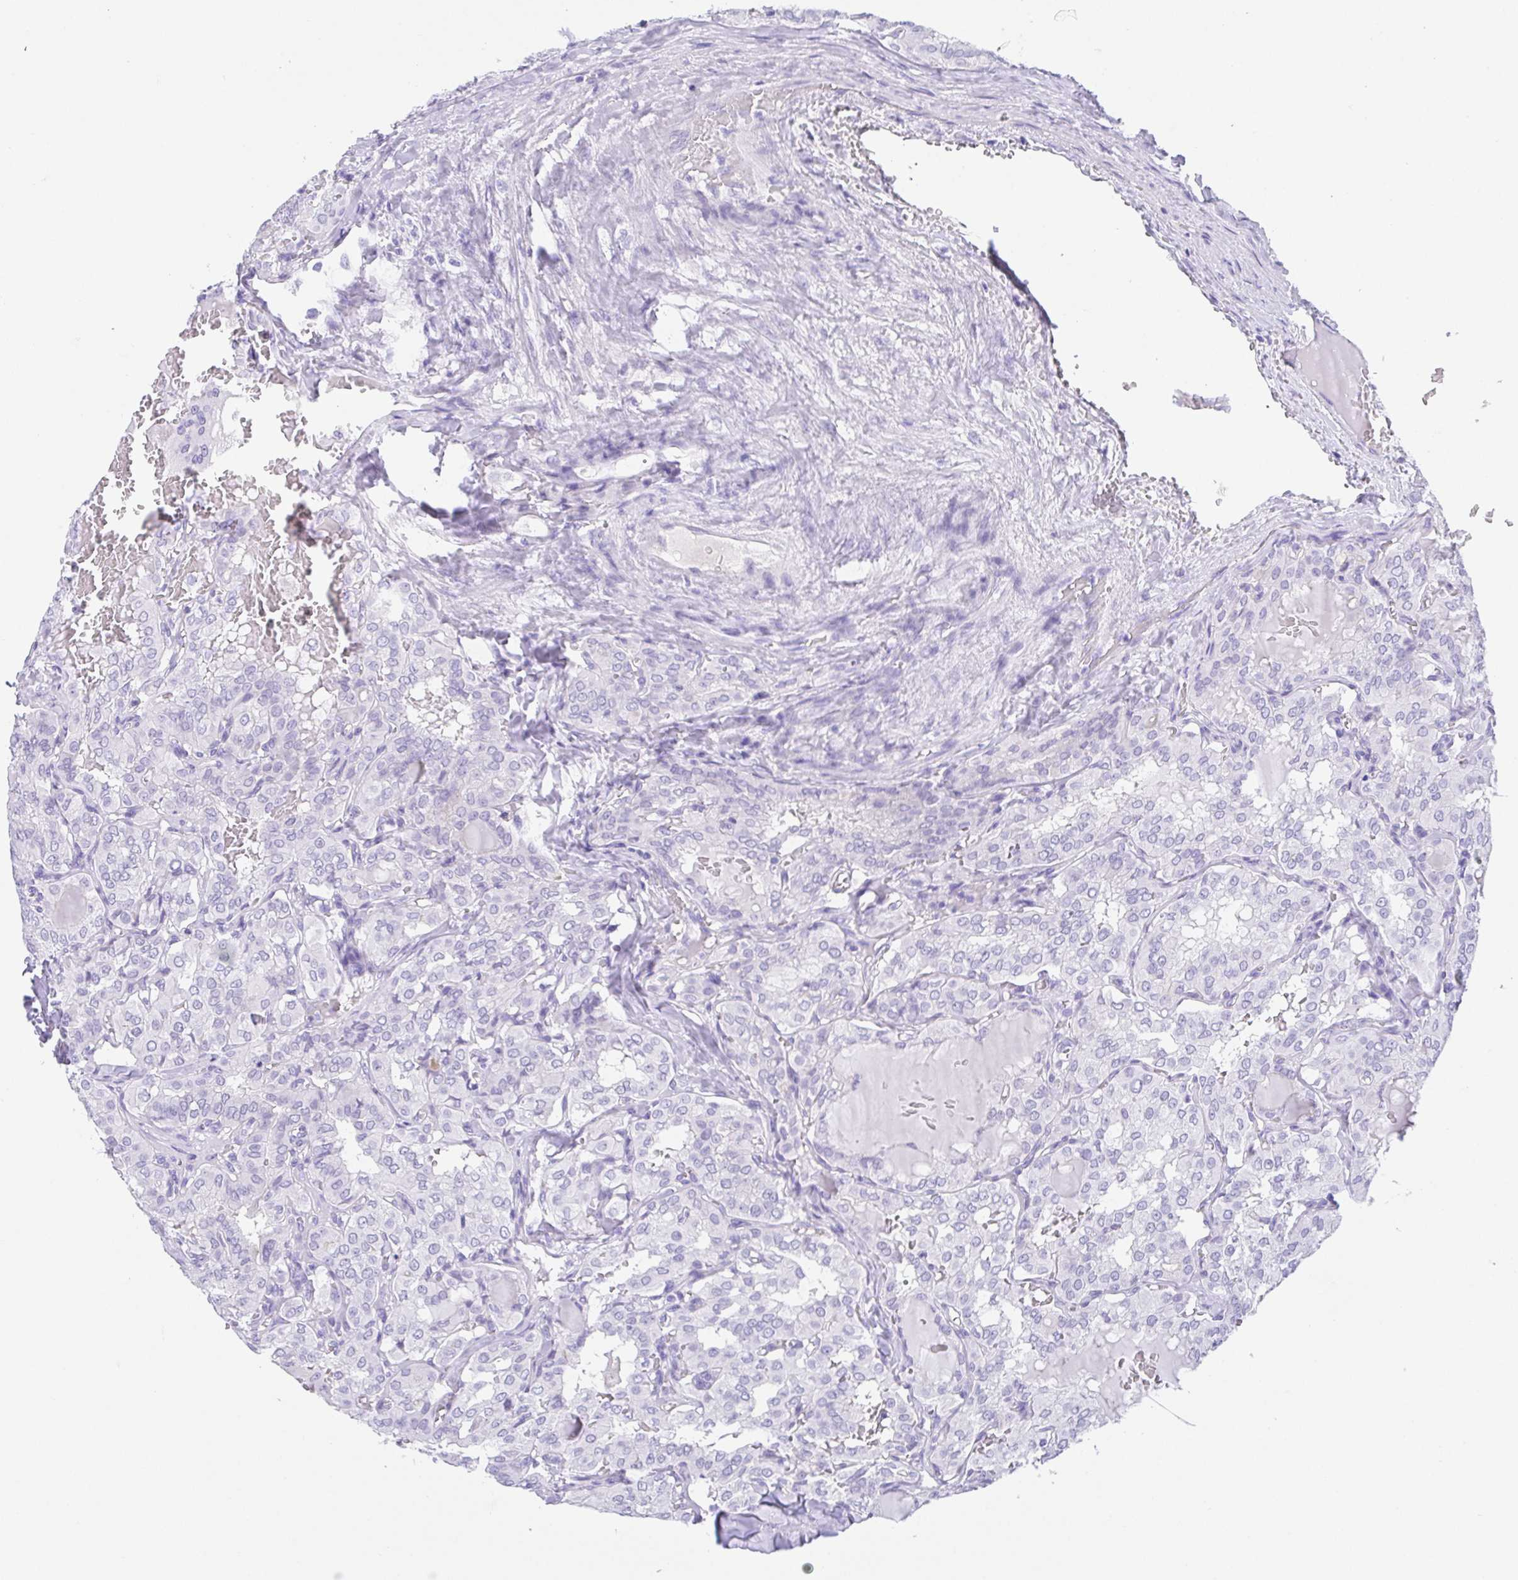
{"staining": {"intensity": "negative", "quantity": "none", "location": "none"}, "tissue": "thyroid cancer", "cell_type": "Tumor cells", "image_type": "cancer", "snomed": [{"axis": "morphology", "description": "Papillary adenocarcinoma, NOS"}, {"axis": "topography", "description": "Thyroid gland"}], "caption": "High power microscopy histopathology image of an immunohistochemistry micrograph of thyroid cancer (papillary adenocarcinoma), revealing no significant expression in tumor cells. Nuclei are stained in blue.", "gene": "SPATA4", "patient": {"sex": "male", "age": 20}}